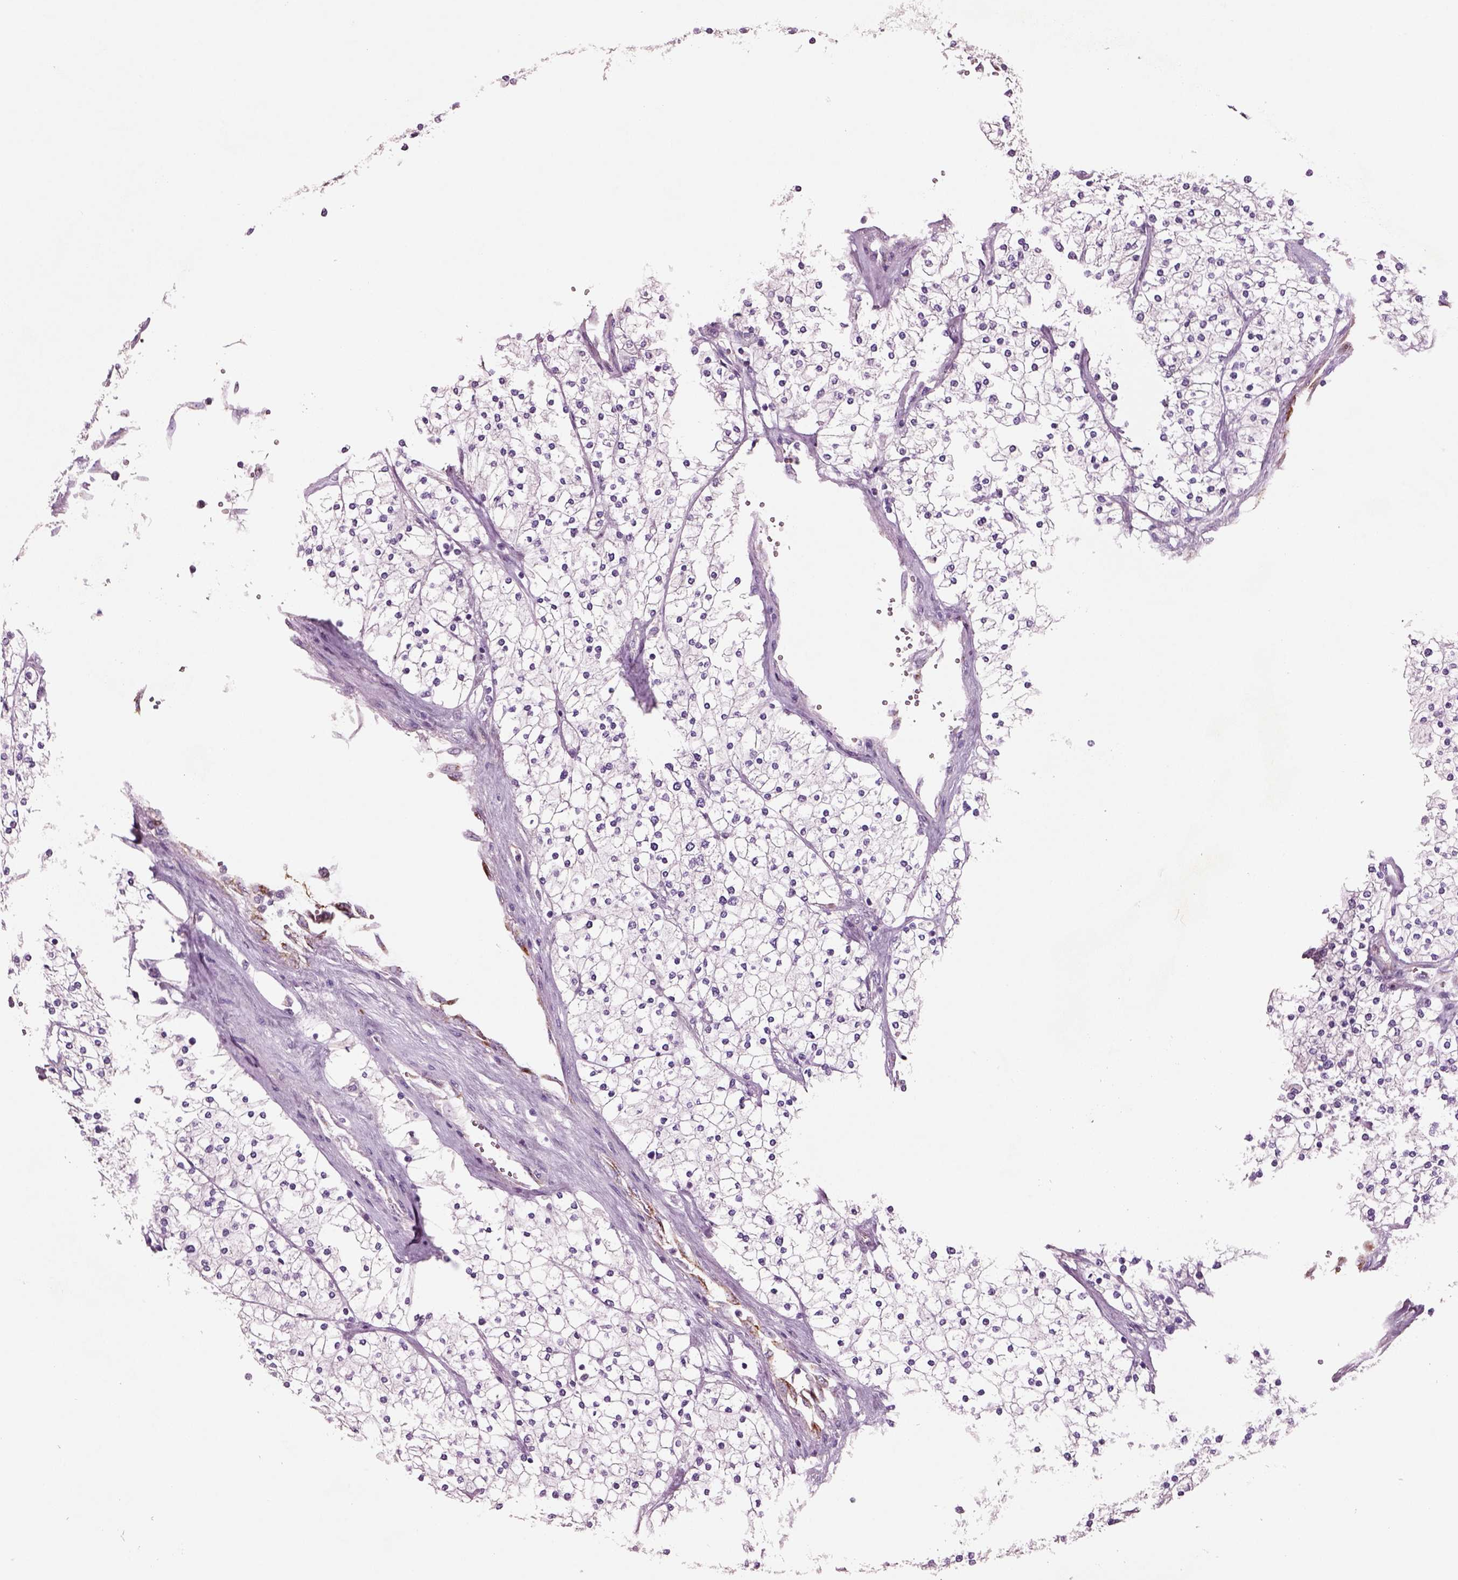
{"staining": {"intensity": "negative", "quantity": "none", "location": "none"}, "tissue": "renal cancer", "cell_type": "Tumor cells", "image_type": "cancer", "snomed": [{"axis": "morphology", "description": "Adenocarcinoma, NOS"}, {"axis": "topography", "description": "Kidney"}], "caption": "Immunohistochemical staining of renal cancer (adenocarcinoma) reveals no significant staining in tumor cells. (DAB (3,3'-diaminobenzidine) immunohistochemistry (IHC) visualized using brightfield microscopy, high magnification).", "gene": "PLPP7", "patient": {"sex": "male", "age": 80}}